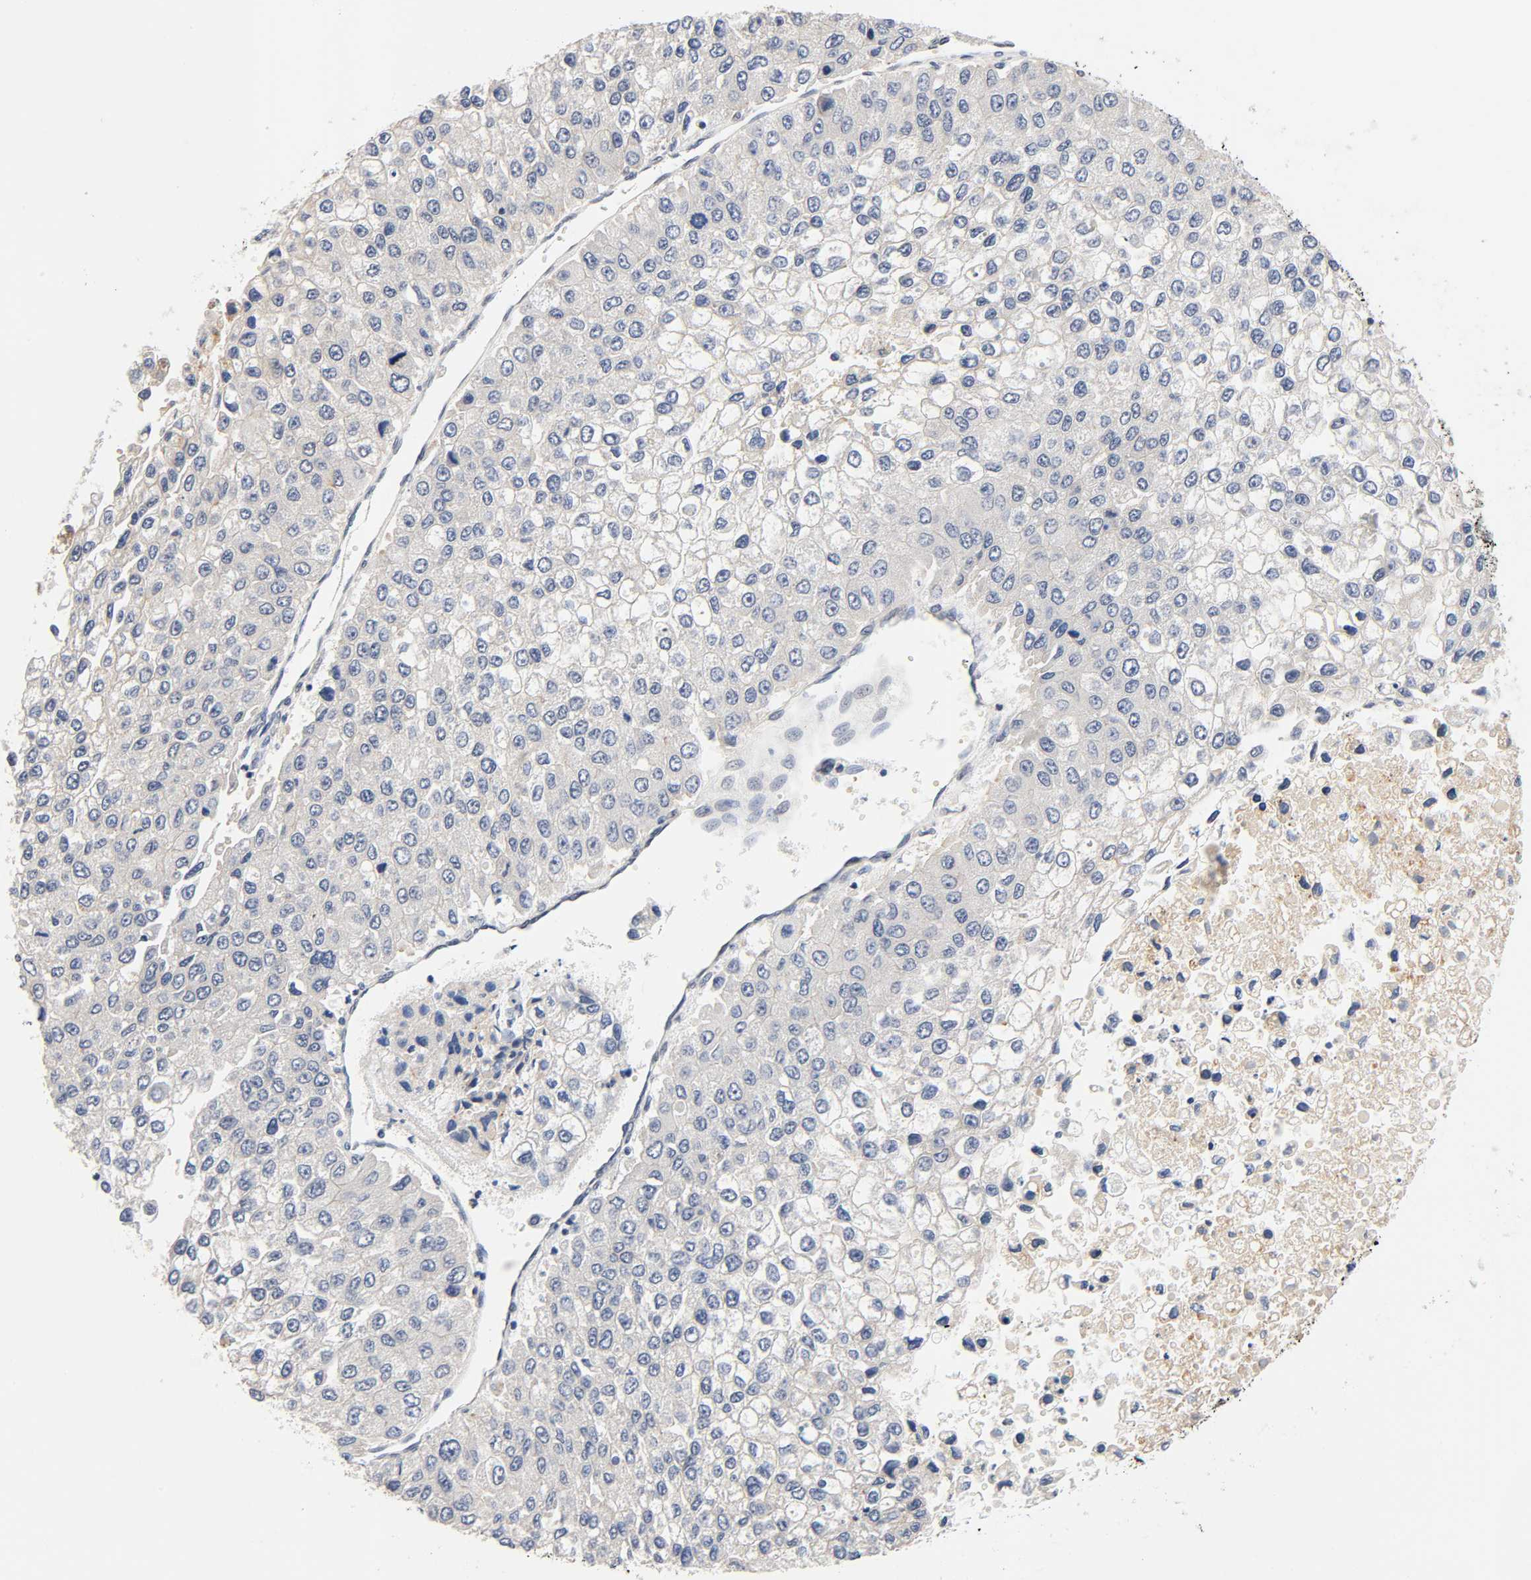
{"staining": {"intensity": "negative", "quantity": "none", "location": "none"}, "tissue": "liver cancer", "cell_type": "Tumor cells", "image_type": "cancer", "snomed": [{"axis": "morphology", "description": "Carcinoma, Hepatocellular, NOS"}, {"axis": "topography", "description": "Liver"}], "caption": "Immunohistochemical staining of hepatocellular carcinoma (liver) exhibits no significant expression in tumor cells.", "gene": "PRKAB1", "patient": {"sex": "female", "age": 66}}